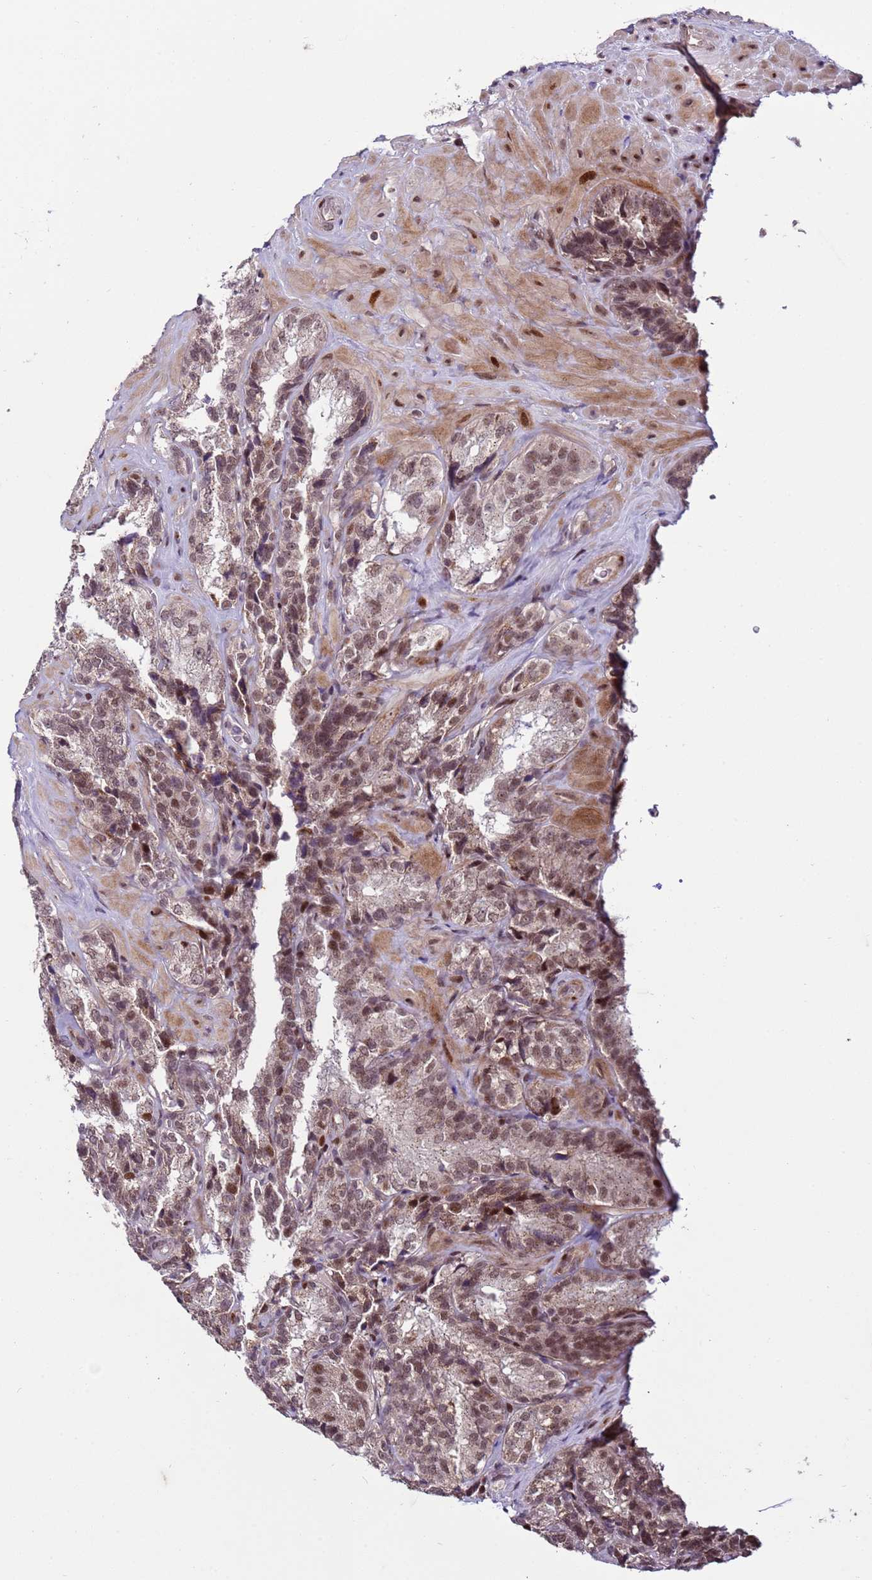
{"staining": {"intensity": "moderate", "quantity": "25%-75%", "location": "cytoplasmic/membranous,nuclear"}, "tissue": "seminal vesicle", "cell_type": "Glandular cells", "image_type": "normal", "snomed": [{"axis": "morphology", "description": "Normal tissue, NOS"}, {"axis": "topography", "description": "Seminal veicle"}], "caption": "The photomicrograph shows immunohistochemical staining of benign seminal vesicle. There is moderate cytoplasmic/membranous,nuclear expression is present in approximately 25%-75% of glandular cells. (Brightfield microscopy of DAB IHC at high magnification).", "gene": "SHC3", "patient": {"sex": "male", "age": 58}}